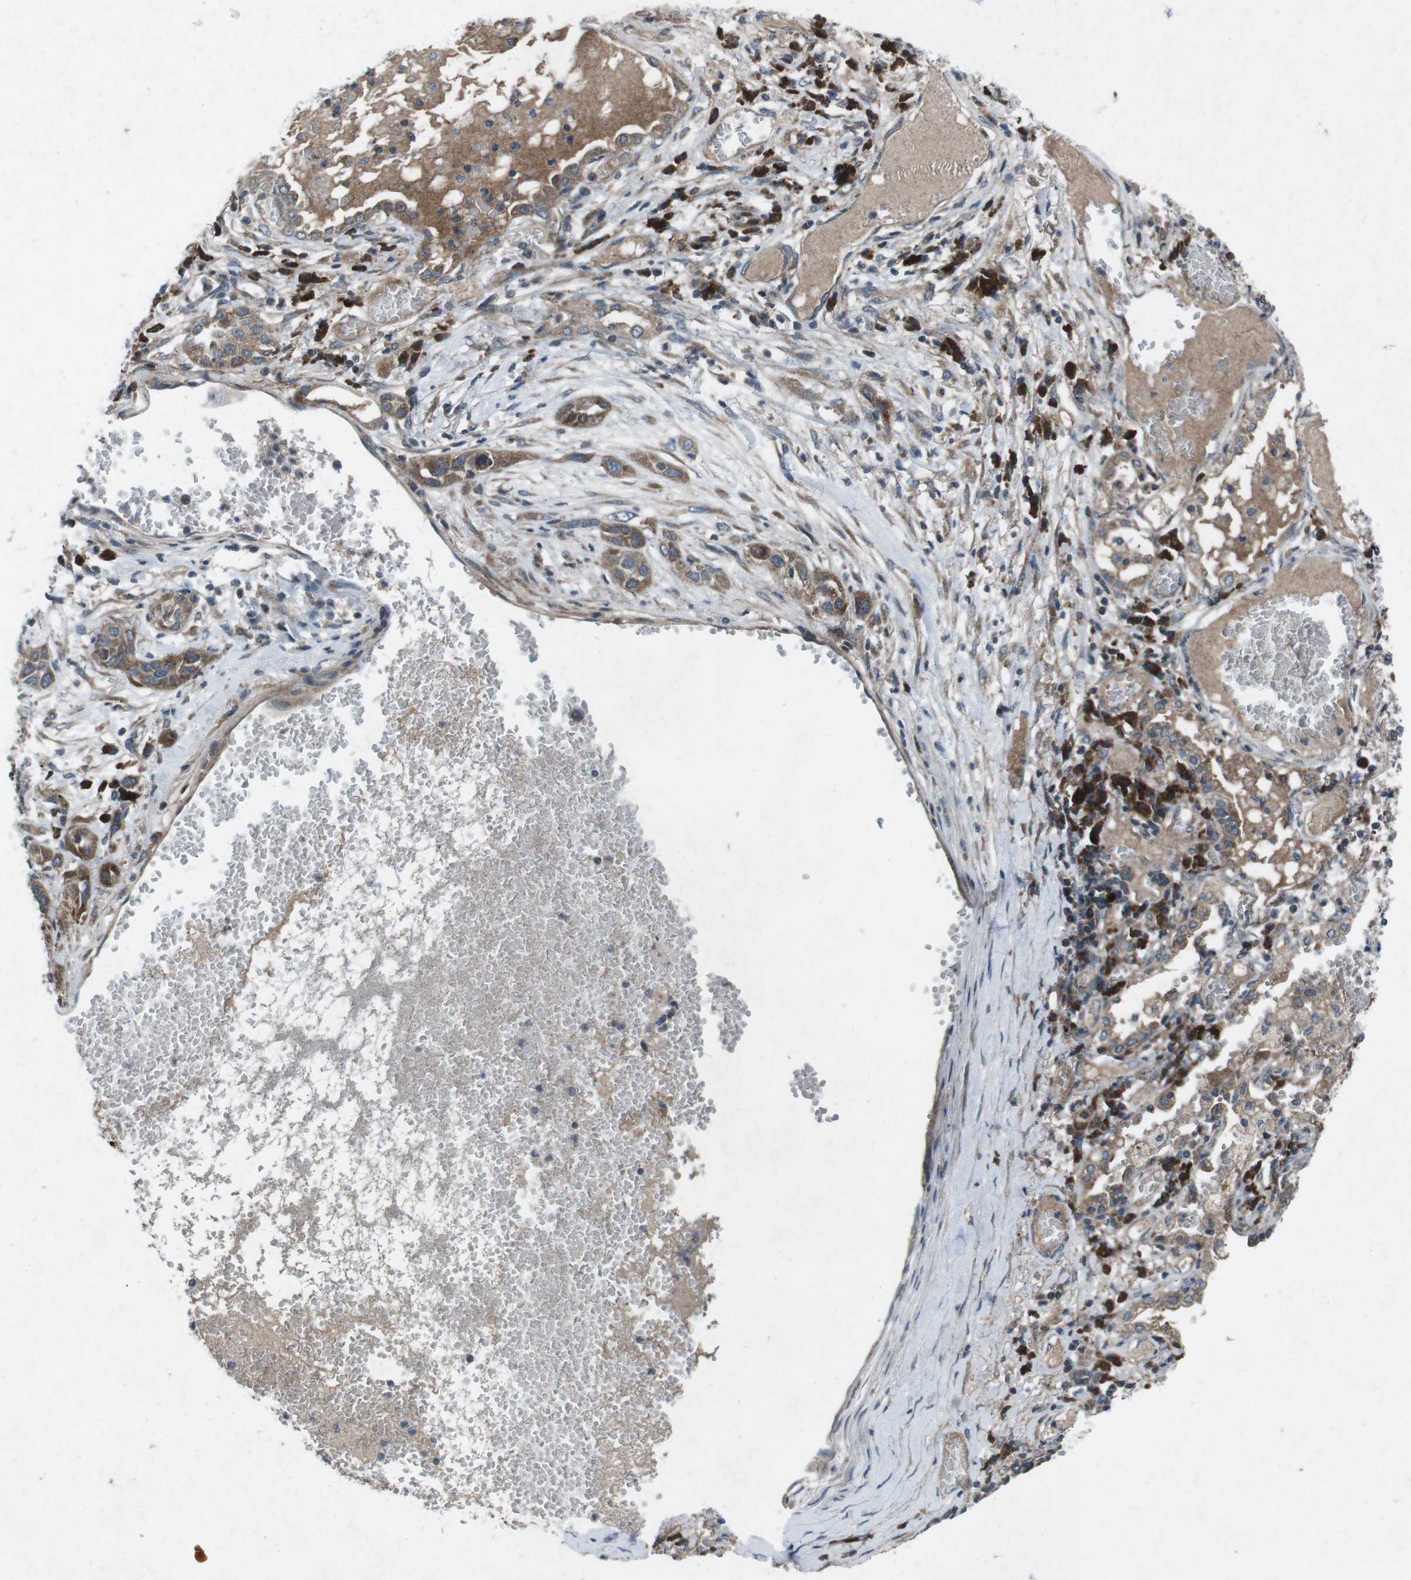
{"staining": {"intensity": "moderate", "quantity": ">75%", "location": "cytoplasmic/membranous"}, "tissue": "lung cancer", "cell_type": "Tumor cells", "image_type": "cancer", "snomed": [{"axis": "morphology", "description": "Squamous cell carcinoma, NOS"}, {"axis": "topography", "description": "Lung"}], "caption": "Moderate cytoplasmic/membranous expression is appreciated in approximately >75% of tumor cells in lung squamous cell carcinoma.", "gene": "CDK16", "patient": {"sex": "male", "age": 71}}